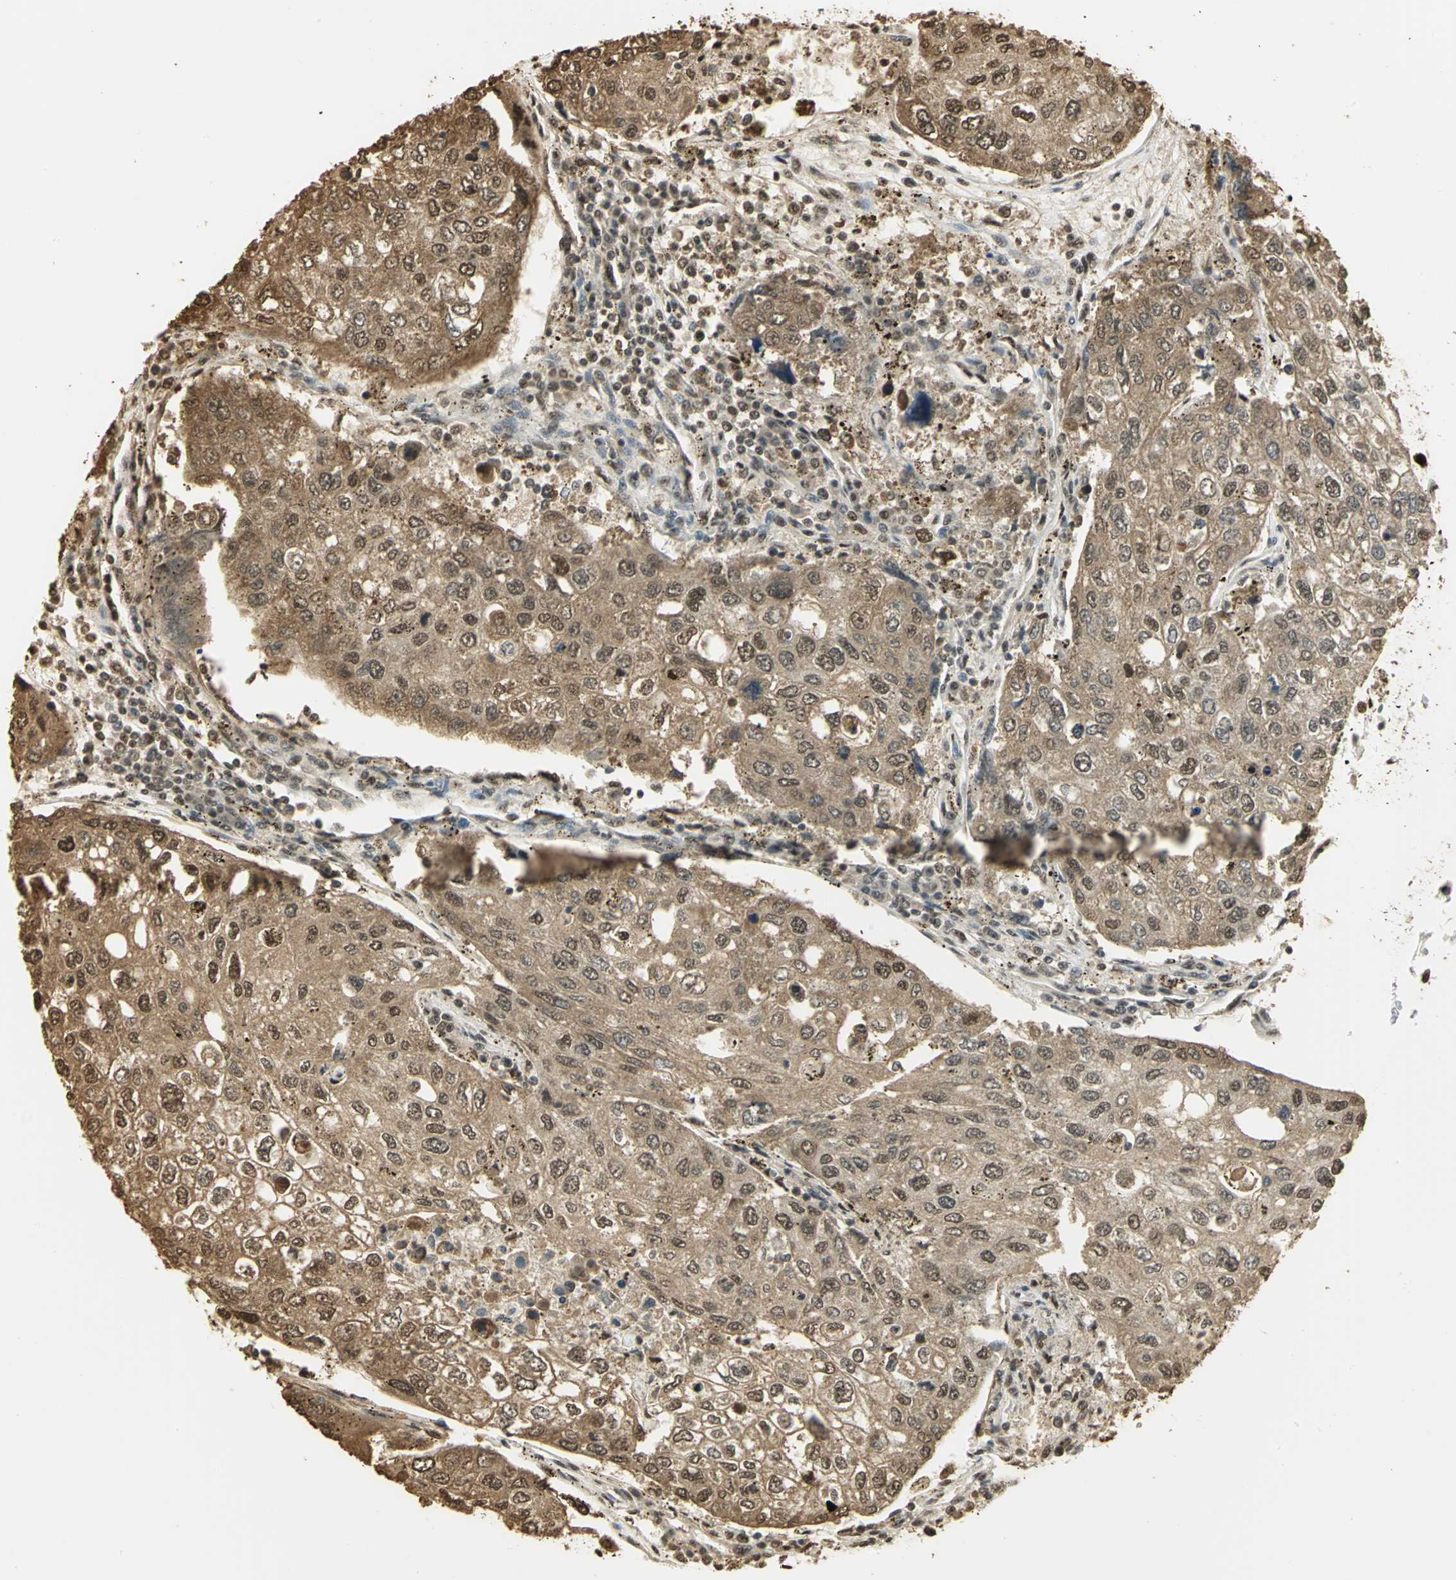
{"staining": {"intensity": "moderate", "quantity": ">75%", "location": "cytoplasmic/membranous,nuclear"}, "tissue": "urothelial cancer", "cell_type": "Tumor cells", "image_type": "cancer", "snomed": [{"axis": "morphology", "description": "Urothelial carcinoma, High grade"}, {"axis": "topography", "description": "Lymph node"}, {"axis": "topography", "description": "Urinary bladder"}], "caption": "A brown stain shows moderate cytoplasmic/membranous and nuclear positivity of a protein in human urothelial cancer tumor cells.", "gene": "SET", "patient": {"sex": "male", "age": 51}}